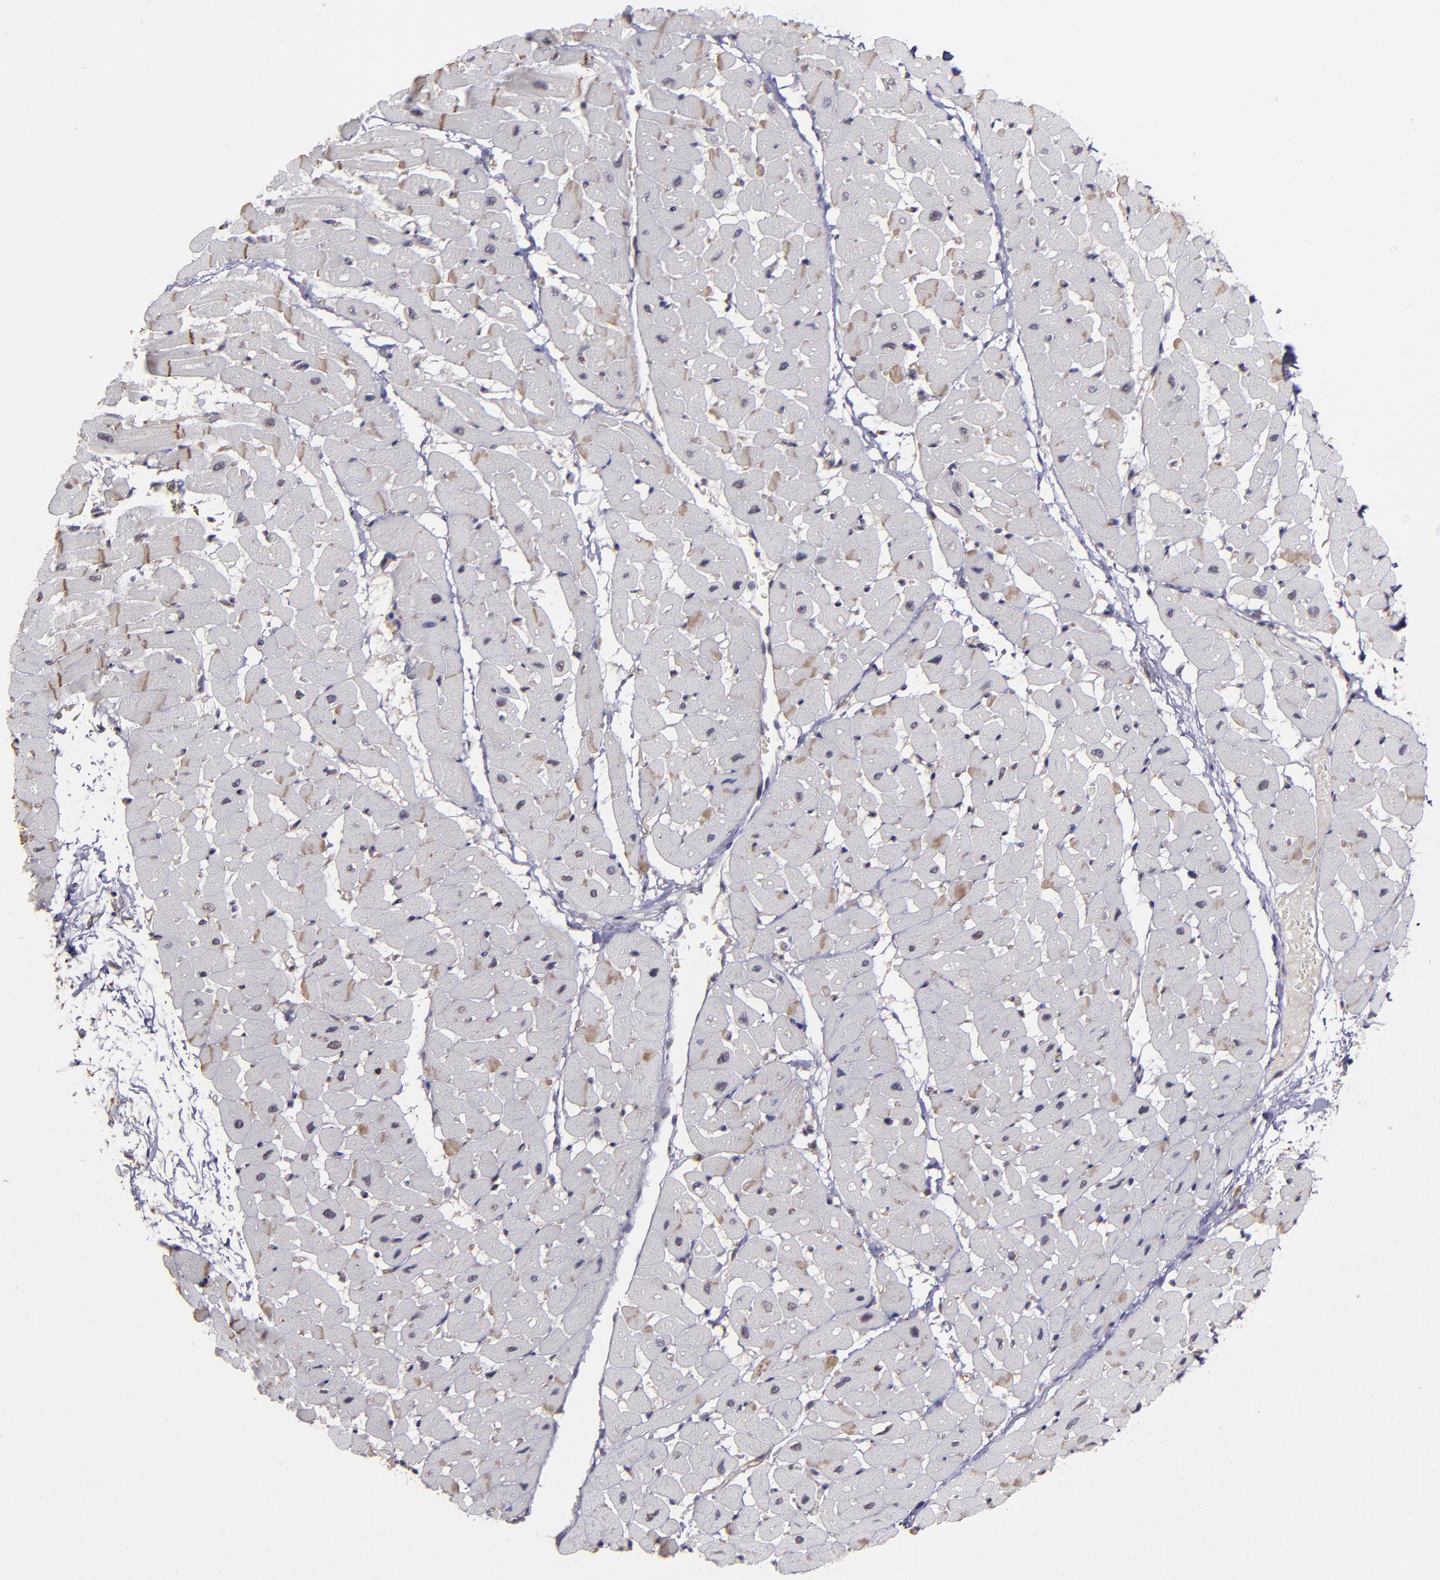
{"staining": {"intensity": "moderate", "quantity": "<25%", "location": "cytoplasmic/membranous"}, "tissue": "heart muscle", "cell_type": "Cardiomyocytes", "image_type": "normal", "snomed": [{"axis": "morphology", "description": "Normal tissue, NOS"}, {"axis": "topography", "description": "Heart"}], "caption": "Immunohistochemistry (IHC) photomicrograph of unremarkable heart muscle: human heart muscle stained using immunohistochemistry shows low levels of moderate protein expression localized specifically in the cytoplasmic/membranous of cardiomyocytes, appearing as a cytoplasmic/membranous brown color.", "gene": "SIPA1L1", "patient": {"sex": "male", "age": 45}}